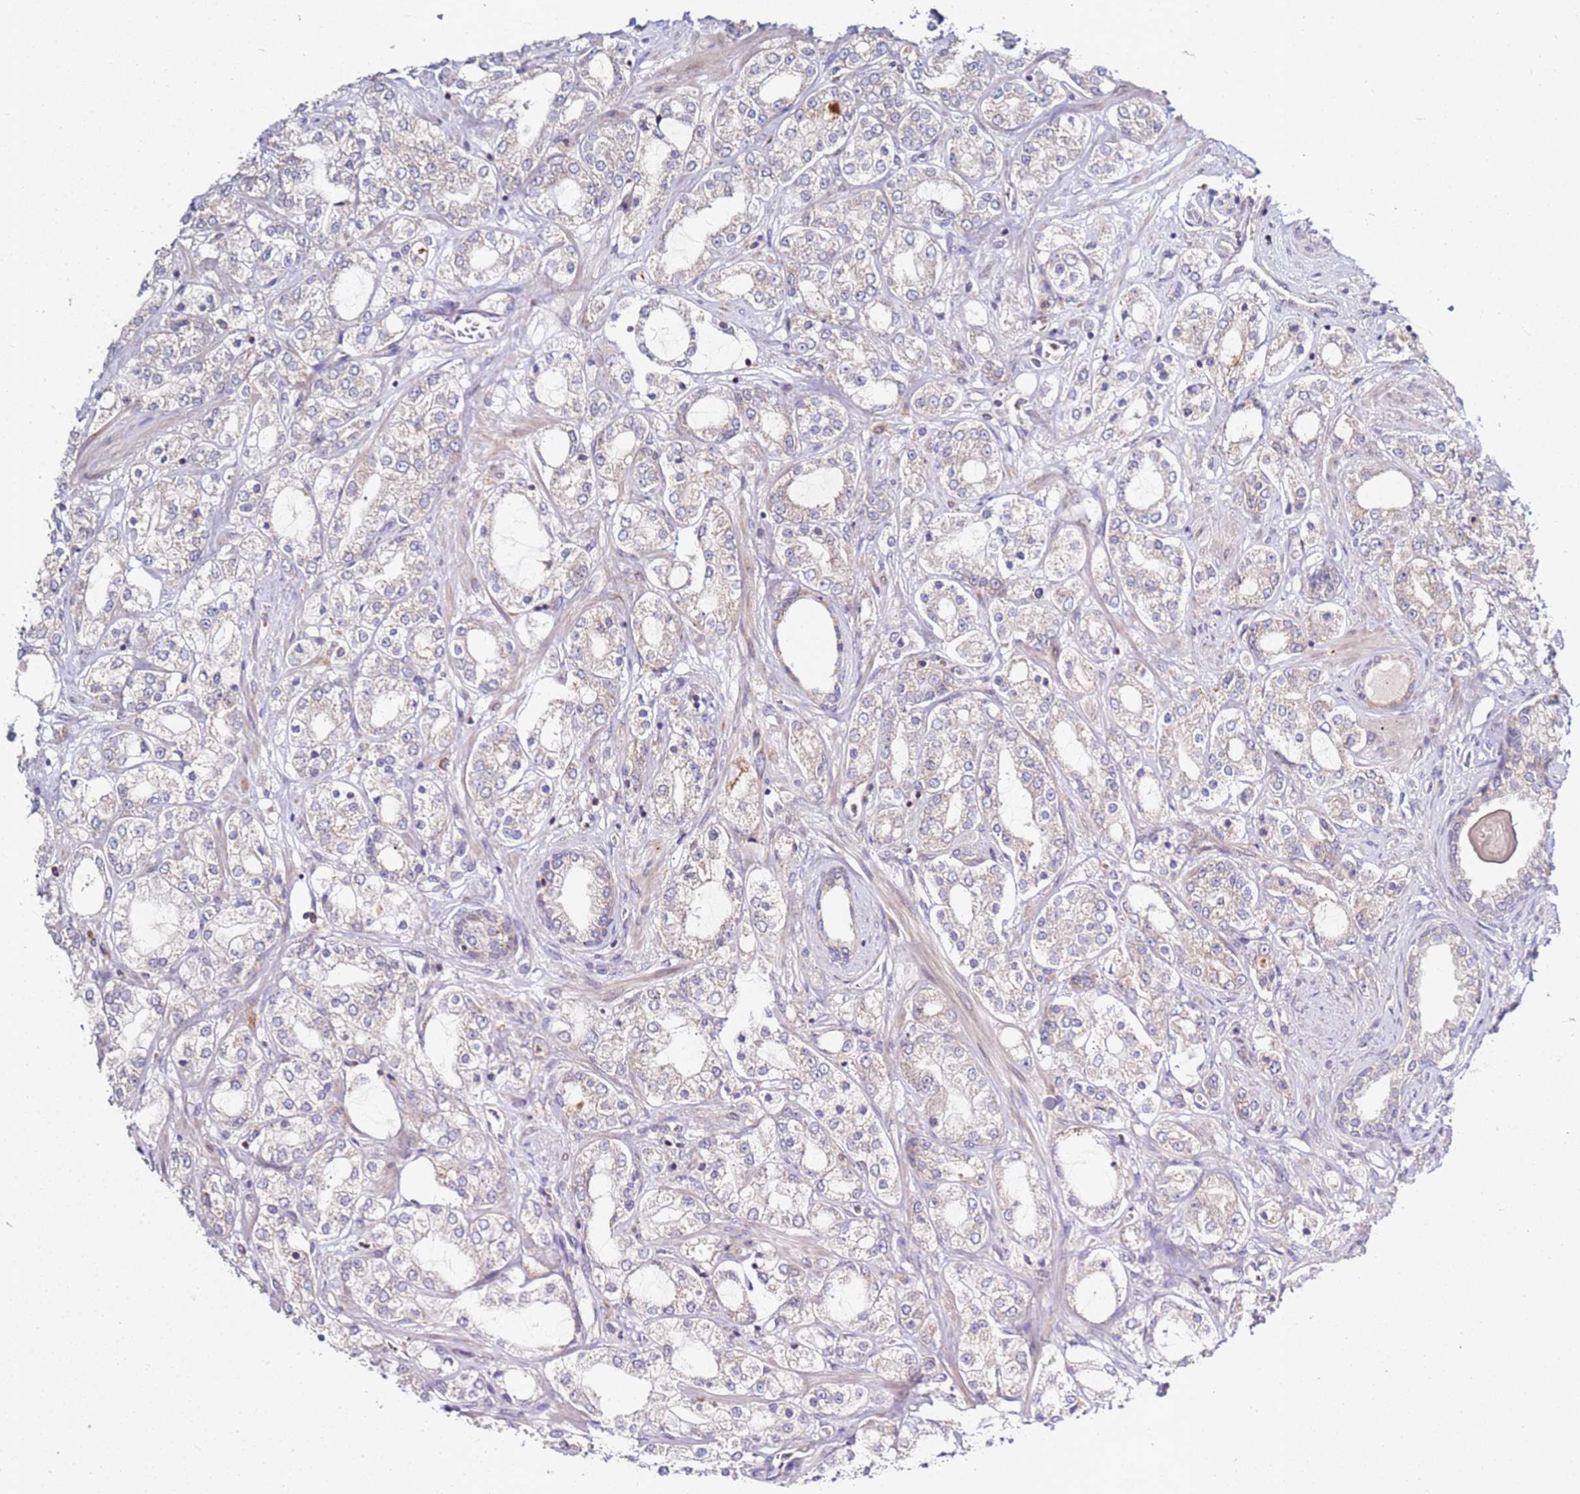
{"staining": {"intensity": "weak", "quantity": "<25%", "location": "cytoplasmic/membranous"}, "tissue": "prostate cancer", "cell_type": "Tumor cells", "image_type": "cancer", "snomed": [{"axis": "morphology", "description": "Adenocarcinoma, High grade"}, {"axis": "topography", "description": "Prostate"}], "caption": "High power microscopy photomicrograph of an immunohistochemistry (IHC) histopathology image of prostate cancer, revealing no significant positivity in tumor cells. Nuclei are stained in blue.", "gene": "CNOT9", "patient": {"sex": "male", "age": 64}}